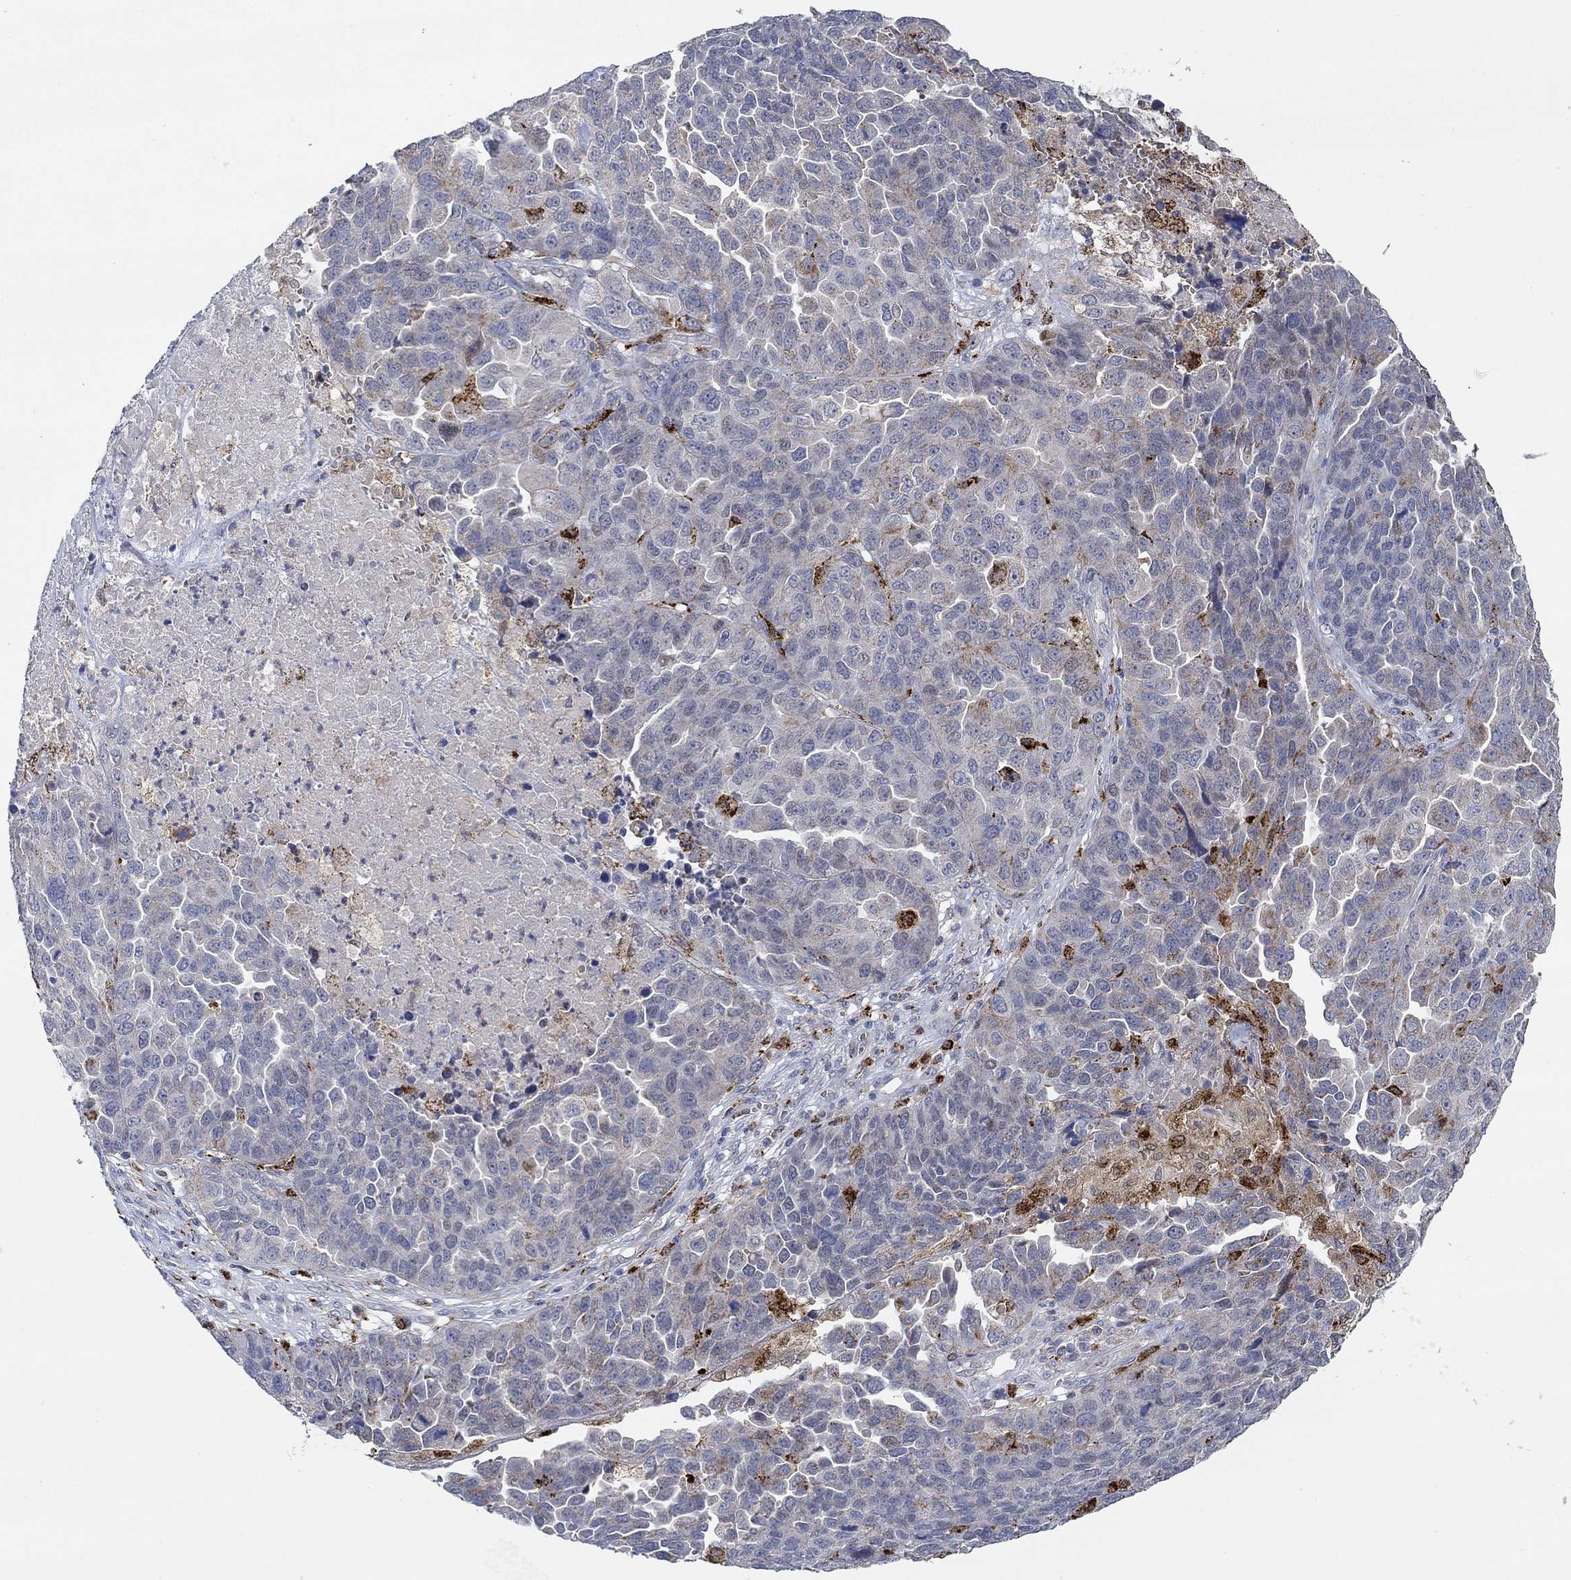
{"staining": {"intensity": "negative", "quantity": "none", "location": "none"}, "tissue": "ovarian cancer", "cell_type": "Tumor cells", "image_type": "cancer", "snomed": [{"axis": "morphology", "description": "Cystadenocarcinoma, serous, NOS"}, {"axis": "topography", "description": "Ovary"}], "caption": "High magnification brightfield microscopy of serous cystadenocarcinoma (ovarian) stained with DAB (3,3'-diaminobenzidine) (brown) and counterstained with hematoxylin (blue): tumor cells show no significant expression.", "gene": "MPP1", "patient": {"sex": "female", "age": 87}}